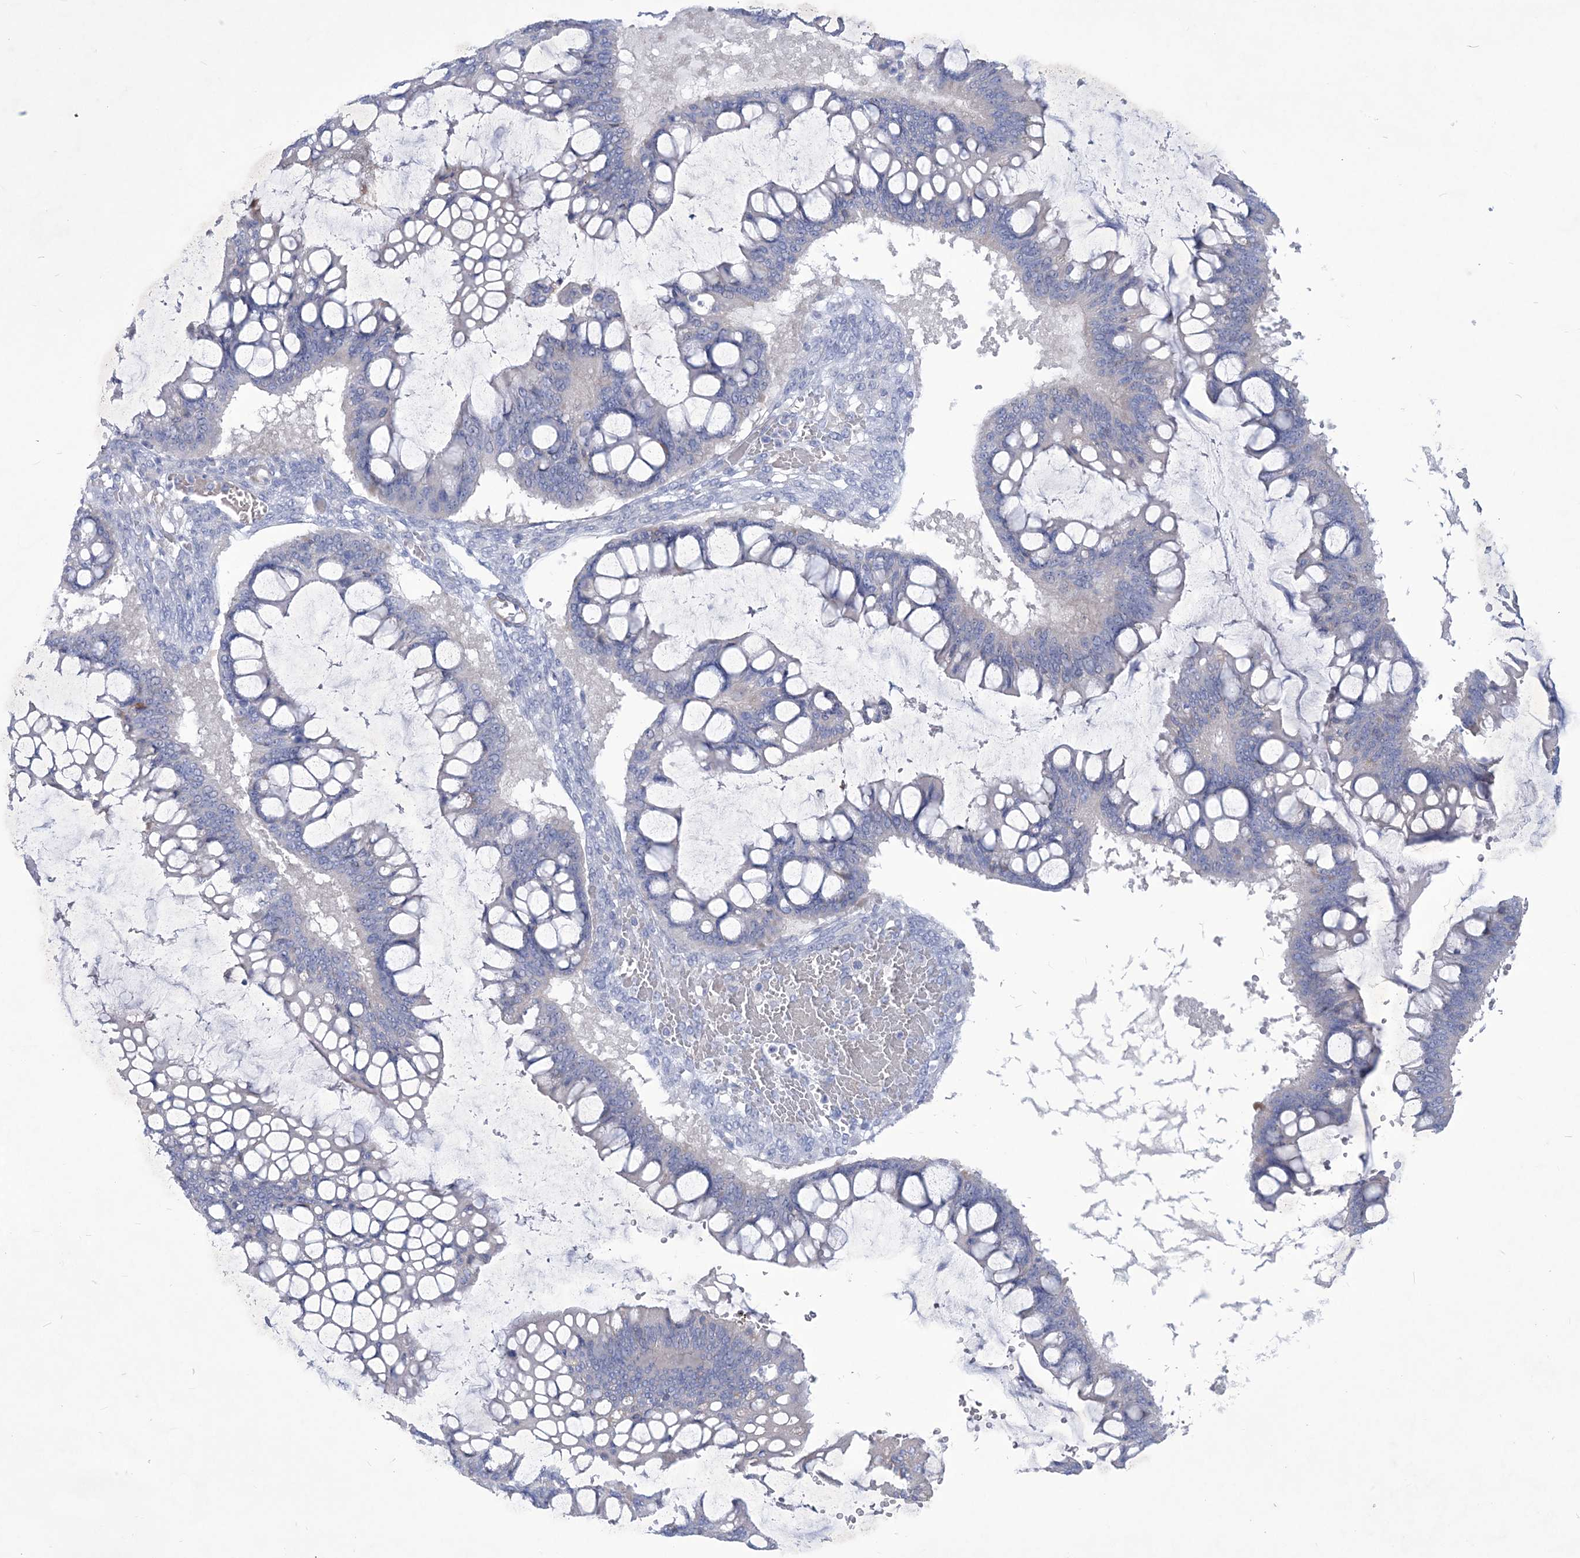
{"staining": {"intensity": "negative", "quantity": "none", "location": "none"}, "tissue": "ovarian cancer", "cell_type": "Tumor cells", "image_type": "cancer", "snomed": [{"axis": "morphology", "description": "Cystadenocarcinoma, mucinous, NOS"}, {"axis": "topography", "description": "Ovary"}], "caption": "Mucinous cystadenocarcinoma (ovarian) was stained to show a protein in brown. There is no significant staining in tumor cells. (DAB immunohistochemistry, high magnification).", "gene": "WDR74", "patient": {"sex": "female", "age": 73}}